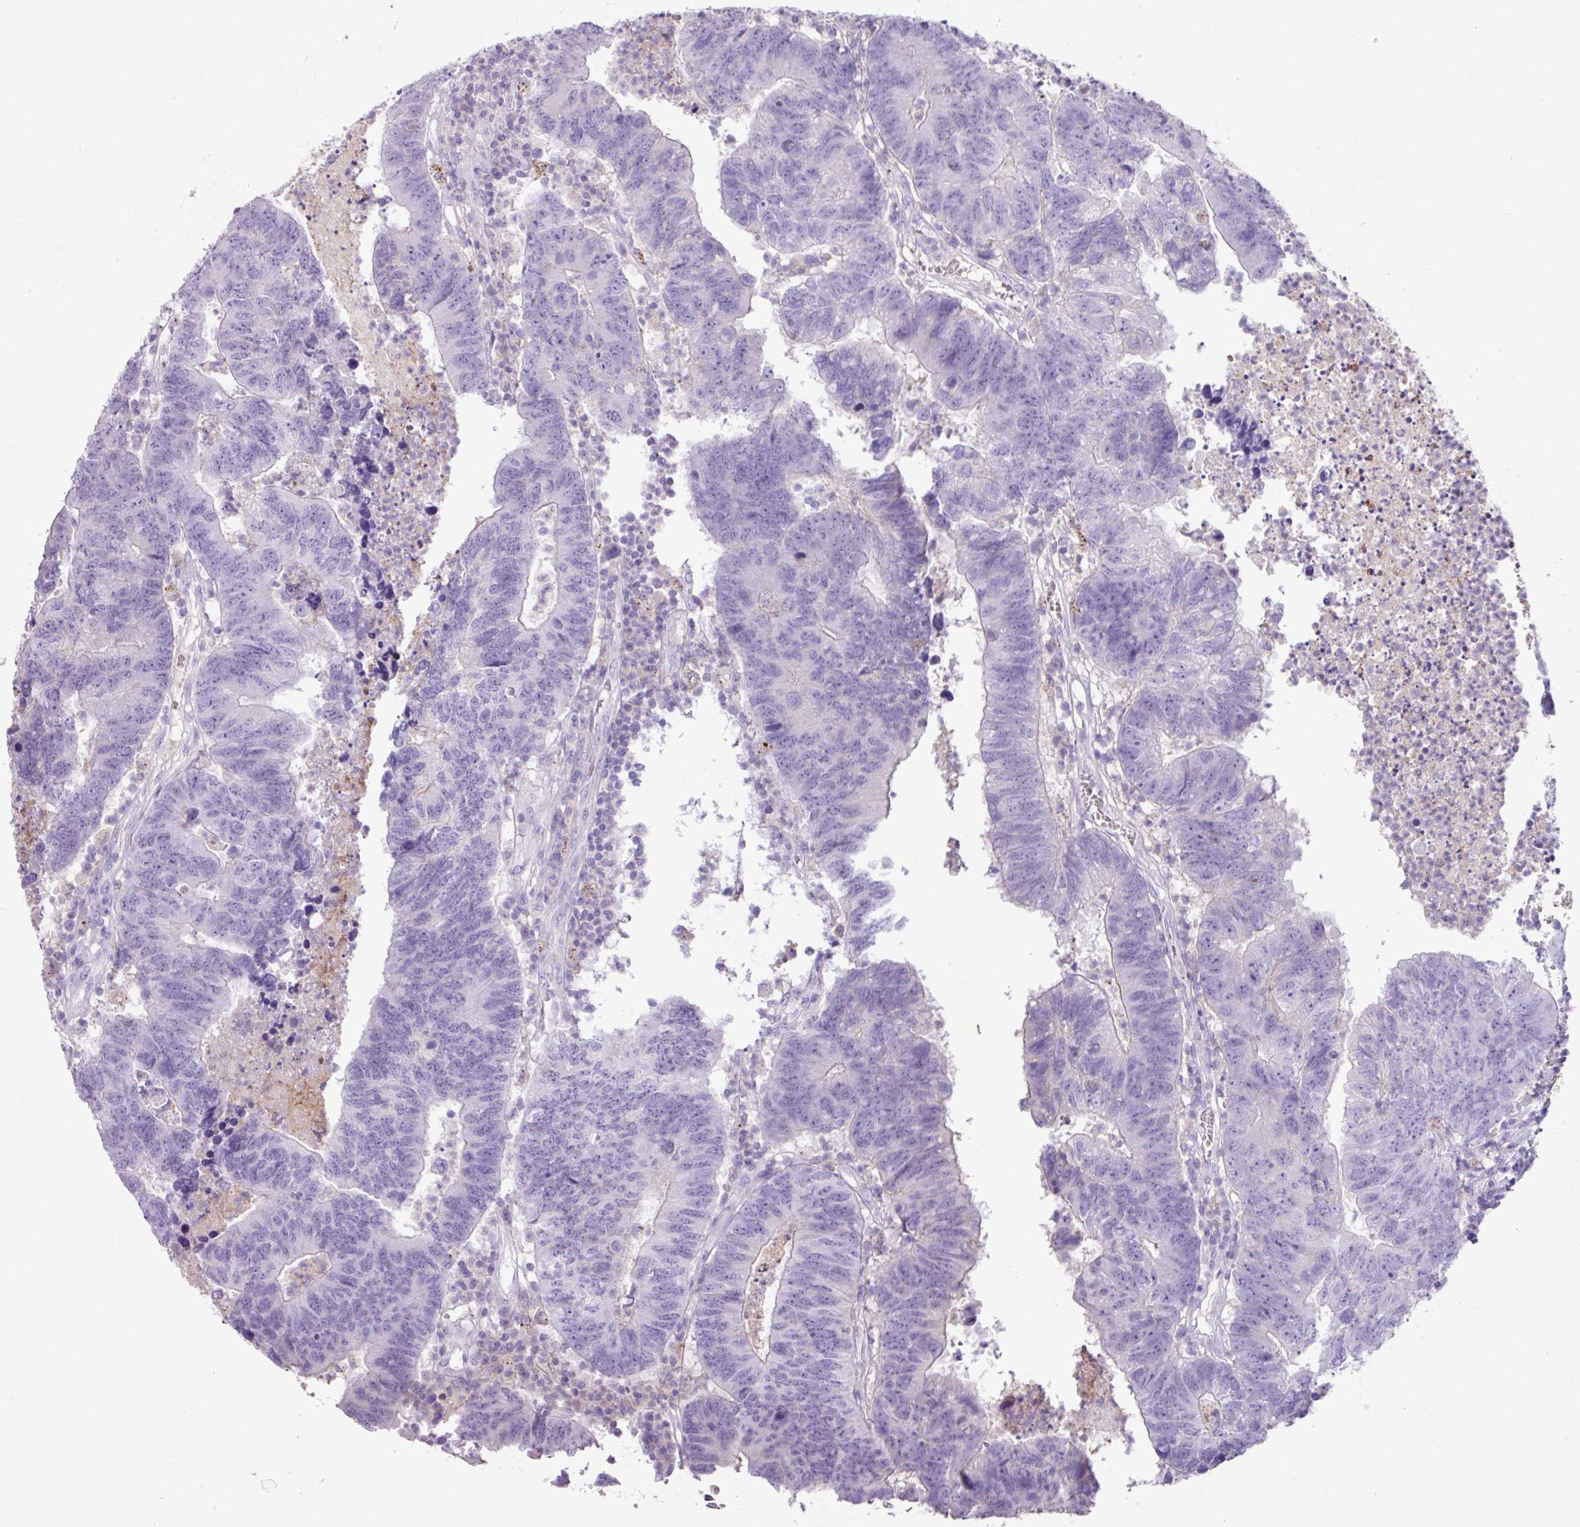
{"staining": {"intensity": "negative", "quantity": "none", "location": "none"}, "tissue": "colorectal cancer", "cell_type": "Tumor cells", "image_type": "cancer", "snomed": [{"axis": "morphology", "description": "Adenocarcinoma, NOS"}, {"axis": "topography", "description": "Colon"}], "caption": "This micrograph is of colorectal cancer stained with immunohistochemistry (IHC) to label a protein in brown with the nuclei are counter-stained blue. There is no expression in tumor cells.", "gene": "CYSTM1", "patient": {"sex": "female", "age": 48}}